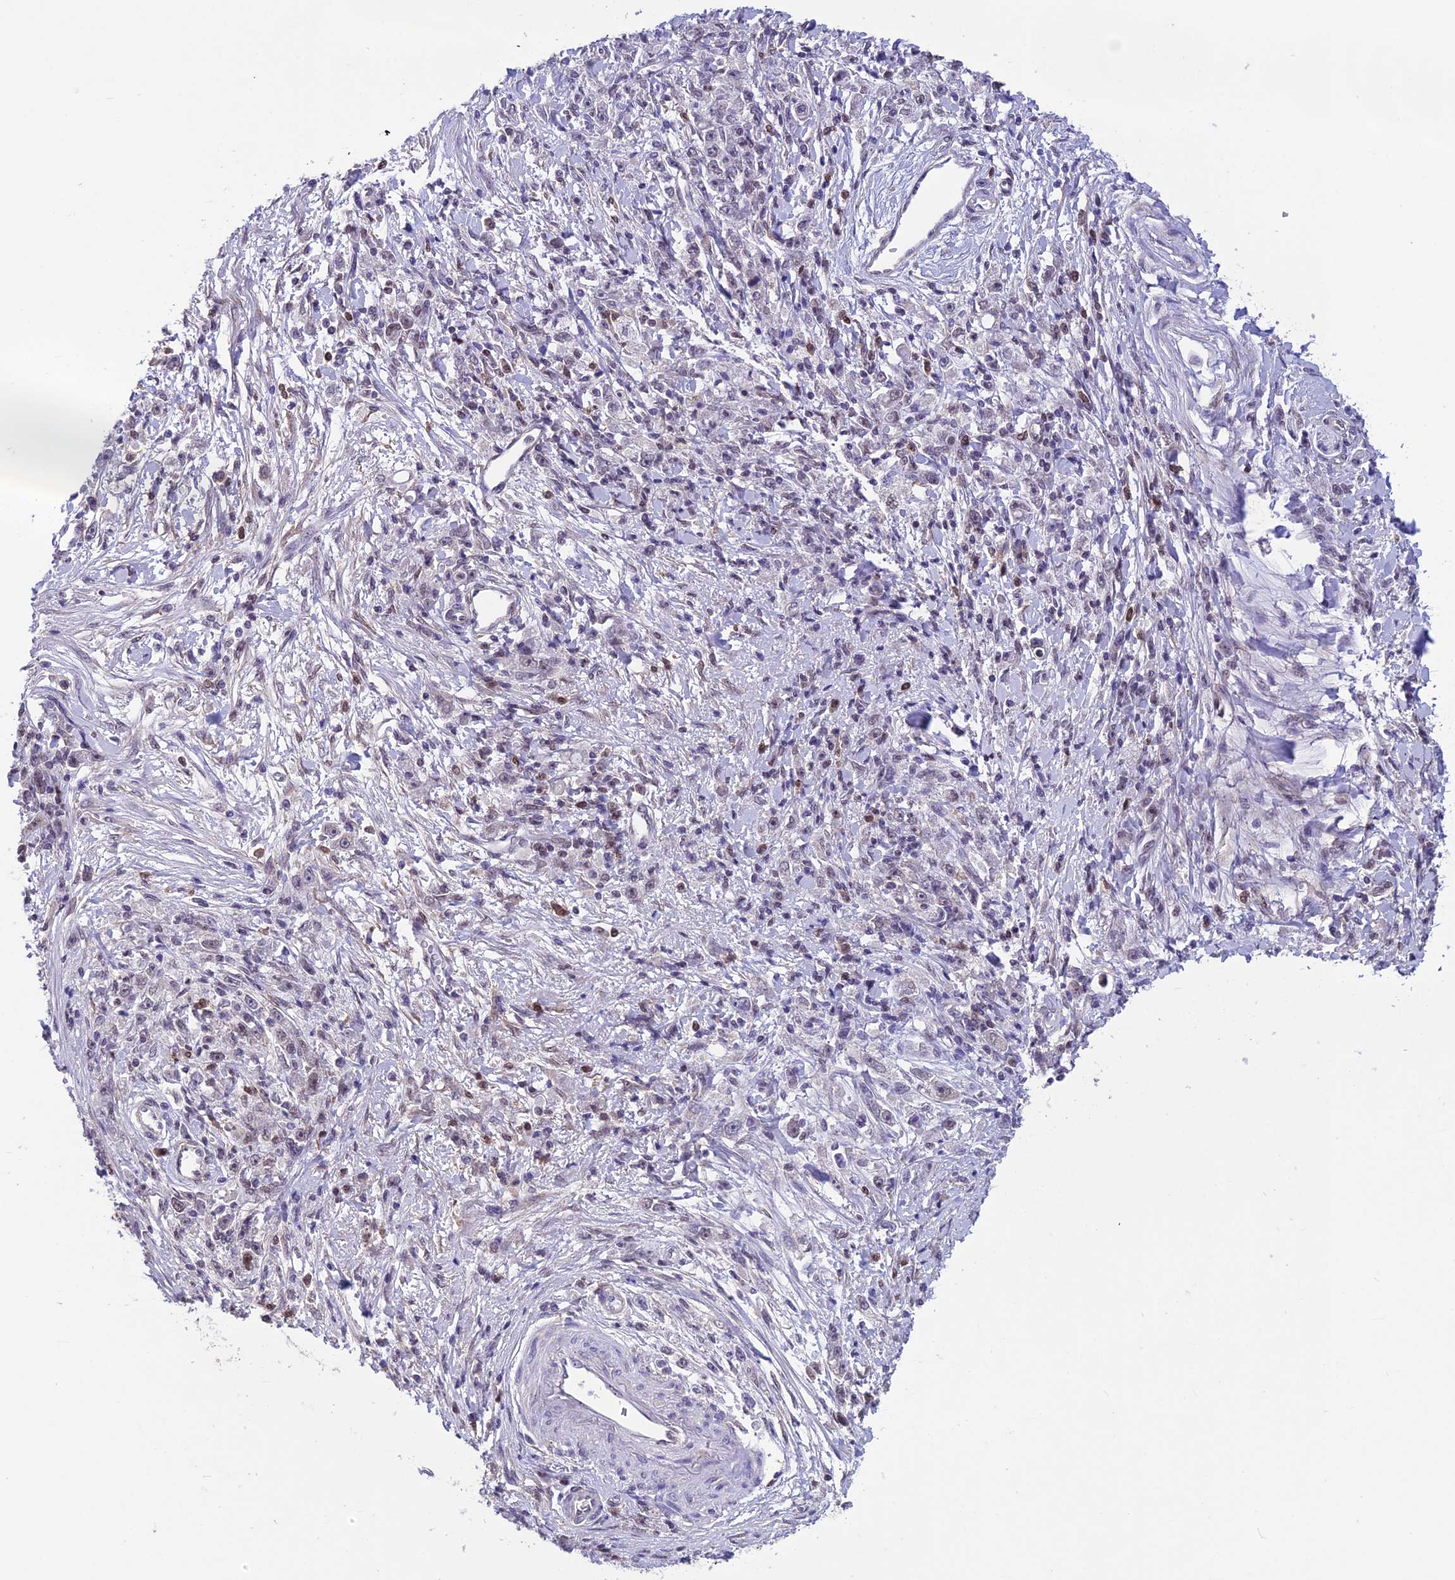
{"staining": {"intensity": "negative", "quantity": "none", "location": "none"}, "tissue": "stomach cancer", "cell_type": "Tumor cells", "image_type": "cancer", "snomed": [{"axis": "morphology", "description": "Adenocarcinoma, NOS"}, {"axis": "topography", "description": "Stomach"}], "caption": "The histopathology image shows no staining of tumor cells in stomach cancer.", "gene": "MIS12", "patient": {"sex": "female", "age": 59}}